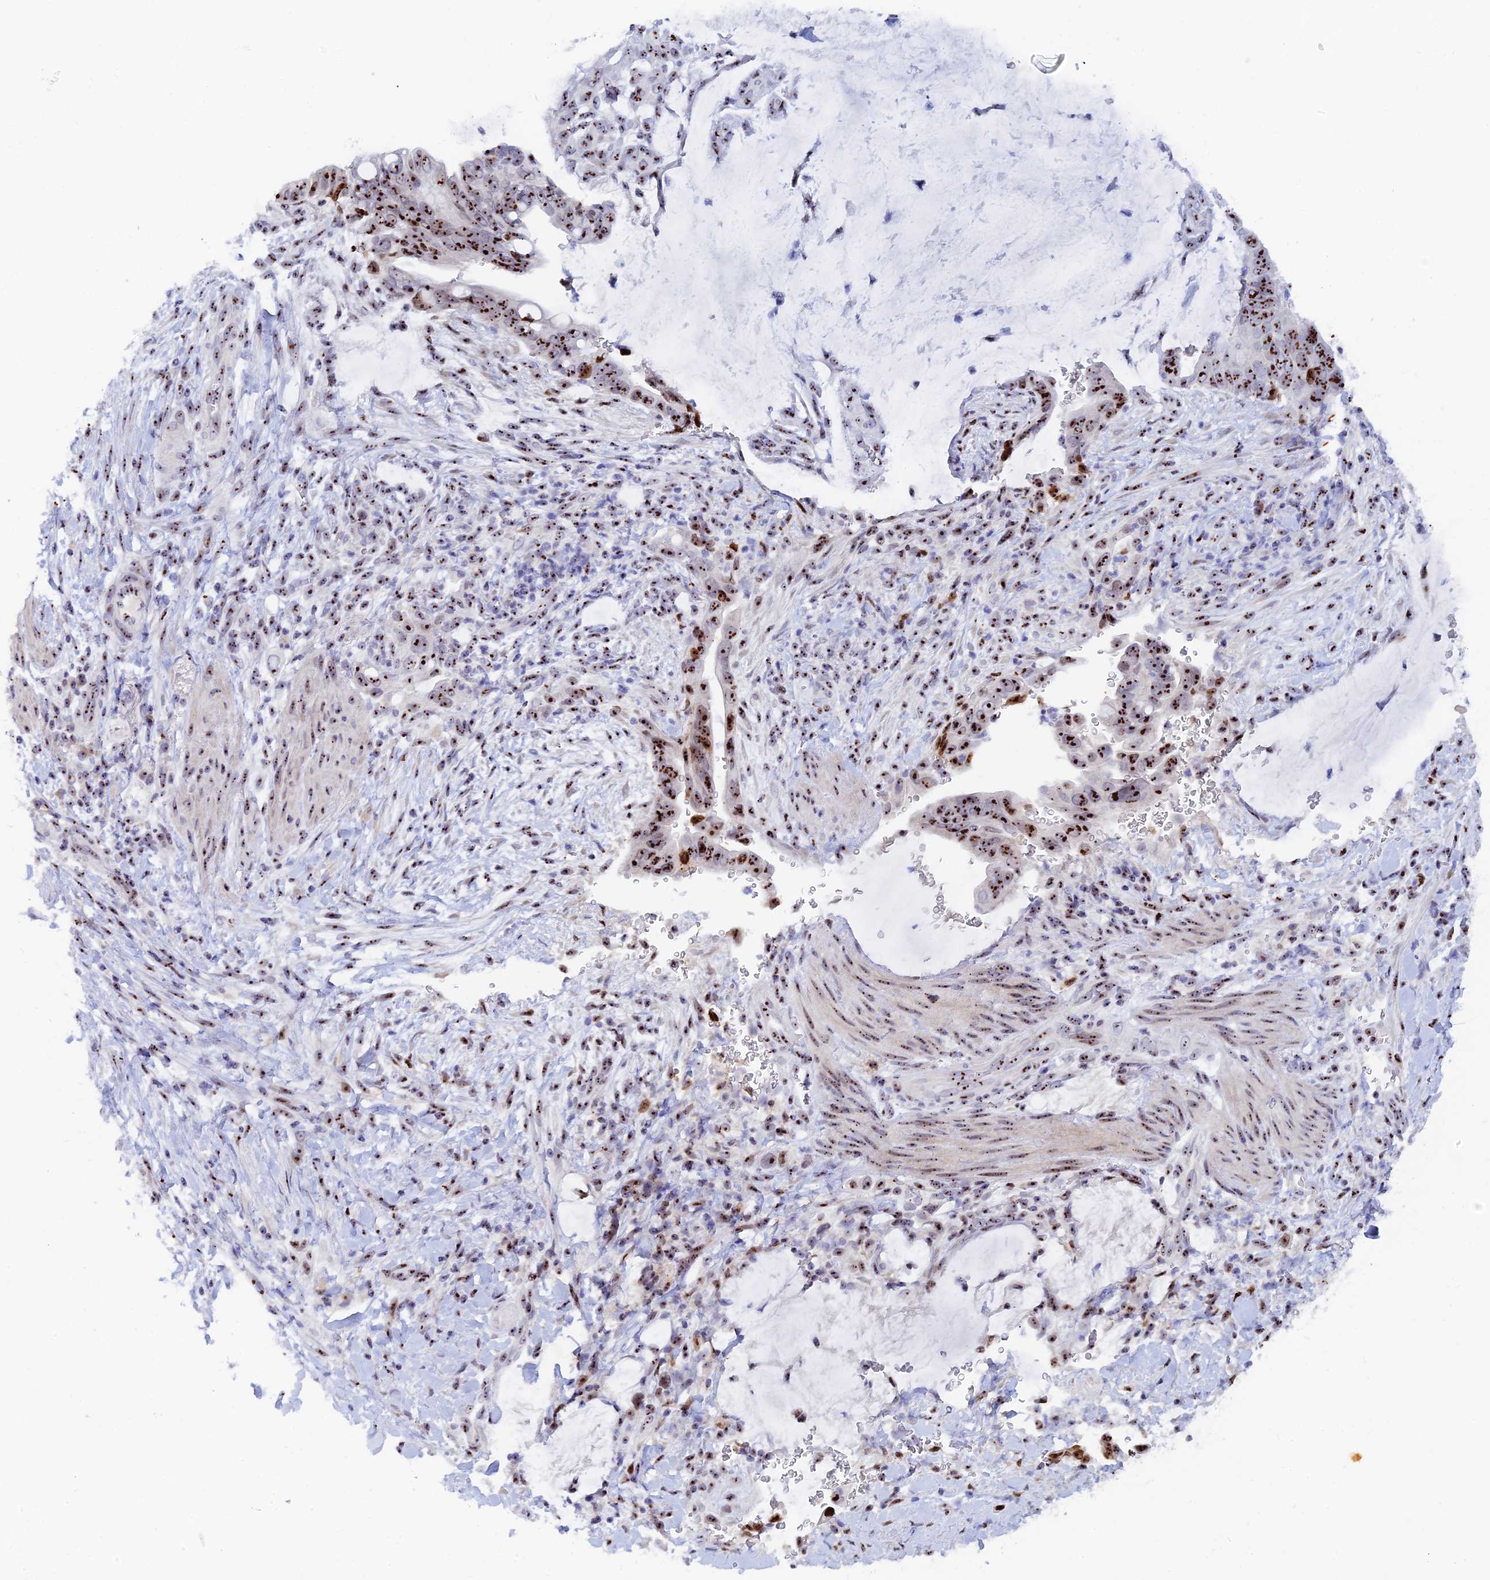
{"staining": {"intensity": "strong", "quantity": ">75%", "location": "nuclear"}, "tissue": "pancreatic cancer", "cell_type": "Tumor cells", "image_type": "cancer", "snomed": [{"axis": "morphology", "description": "Adenocarcinoma, NOS"}, {"axis": "topography", "description": "Pancreas"}], "caption": "The histopathology image shows a brown stain indicating the presence of a protein in the nuclear of tumor cells in adenocarcinoma (pancreatic).", "gene": "RSL1D1", "patient": {"sex": "male", "age": 75}}